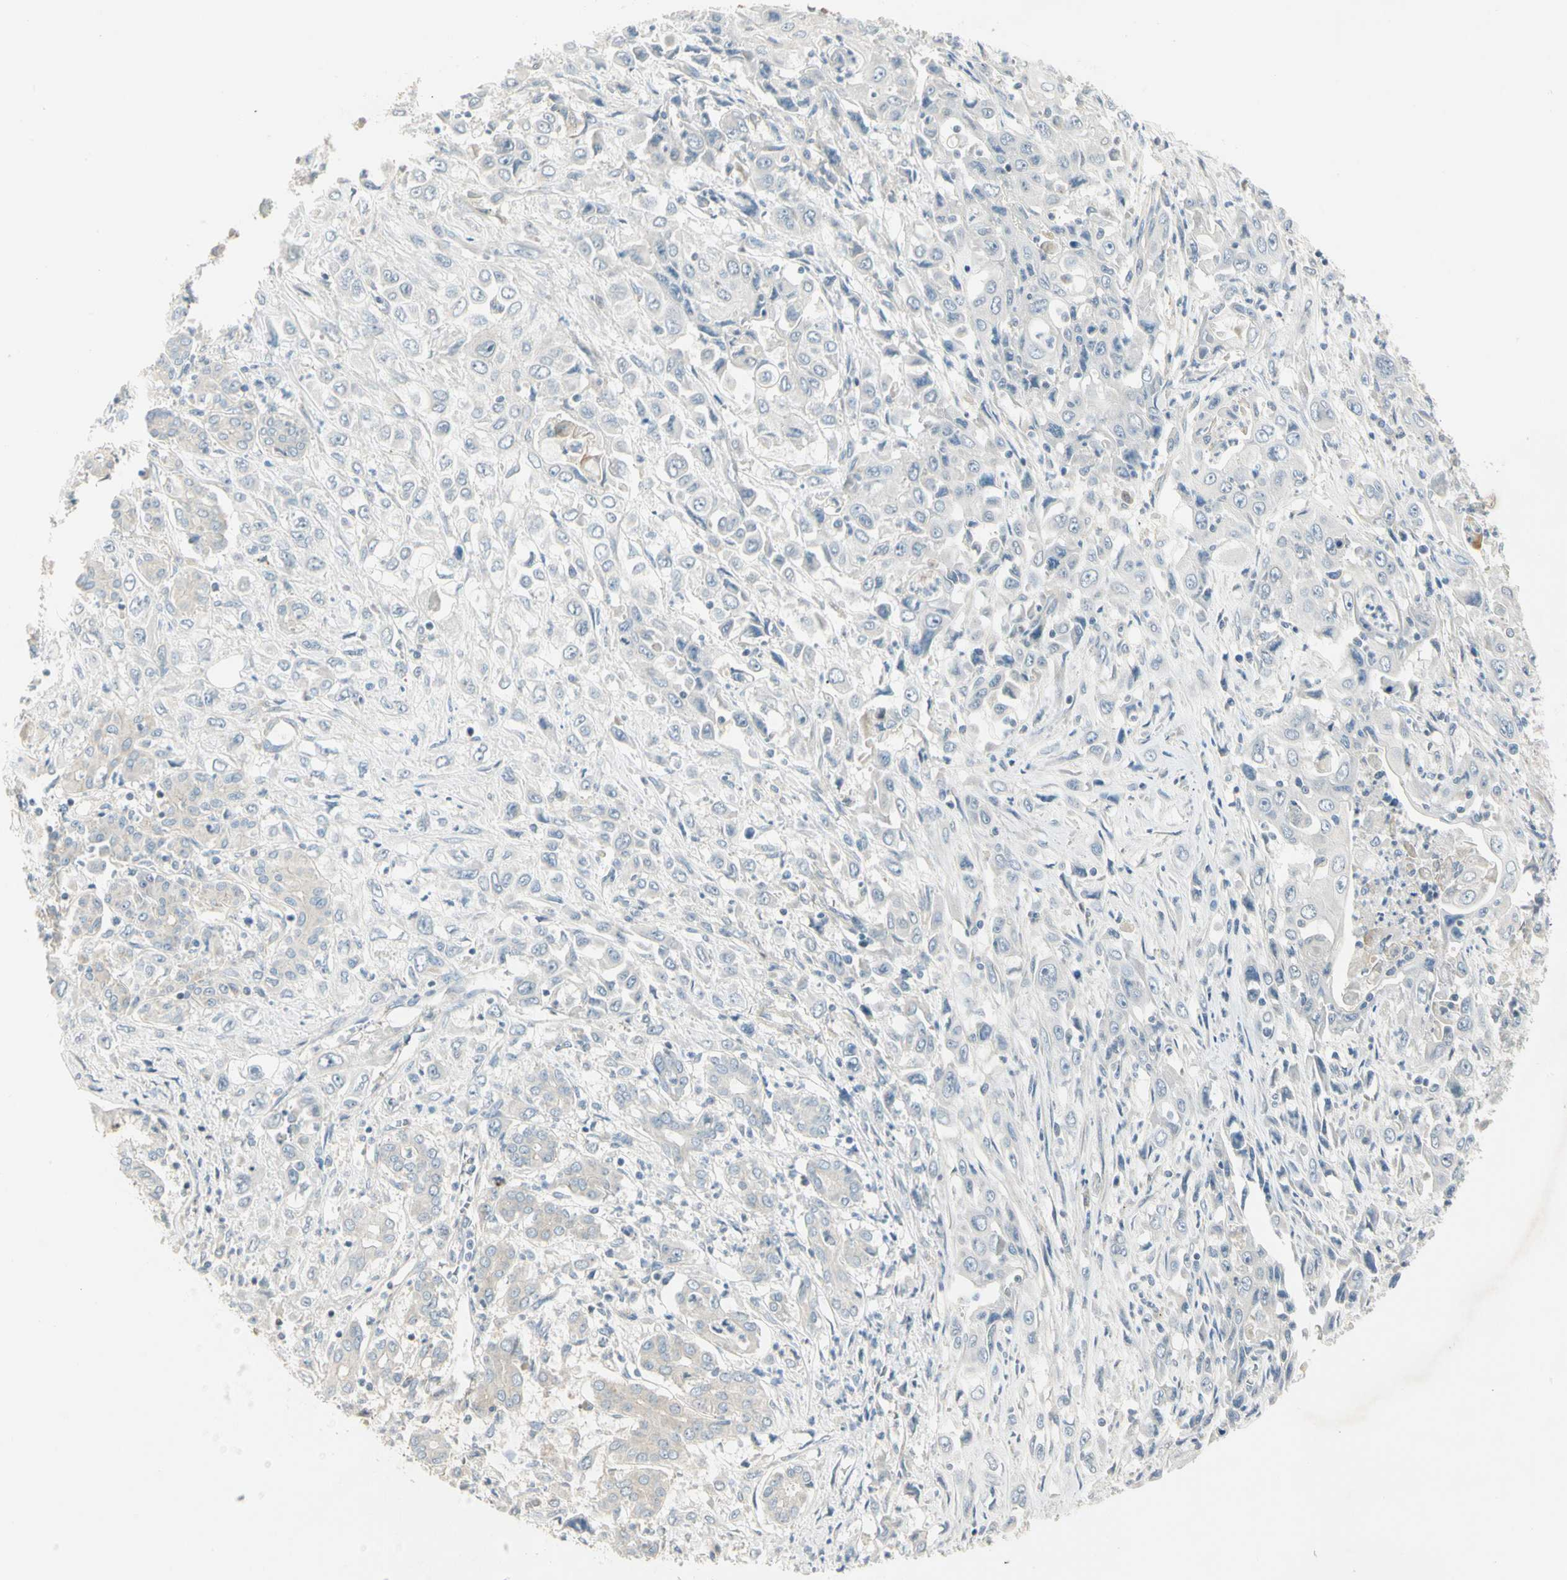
{"staining": {"intensity": "negative", "quantity": "none", "location": "none"}, "tissue": "pancreatic cancer", "cell_type": "Tumor cells", "image_type": "cancer", "snomed": [{"axis": "morphology", "description": "Adenocarcinoma, NOS"}, {"axis": "topography", "description": "Pancreas"}], "caption": "IHC photomicrograph of pancreatic cancer (adenocarcinoma) stained for a protein (brown), which demonstrates no positivity in tumor cells.", "gene": "ADGRA3", "patient": {"sex": "male", "age": 70}}